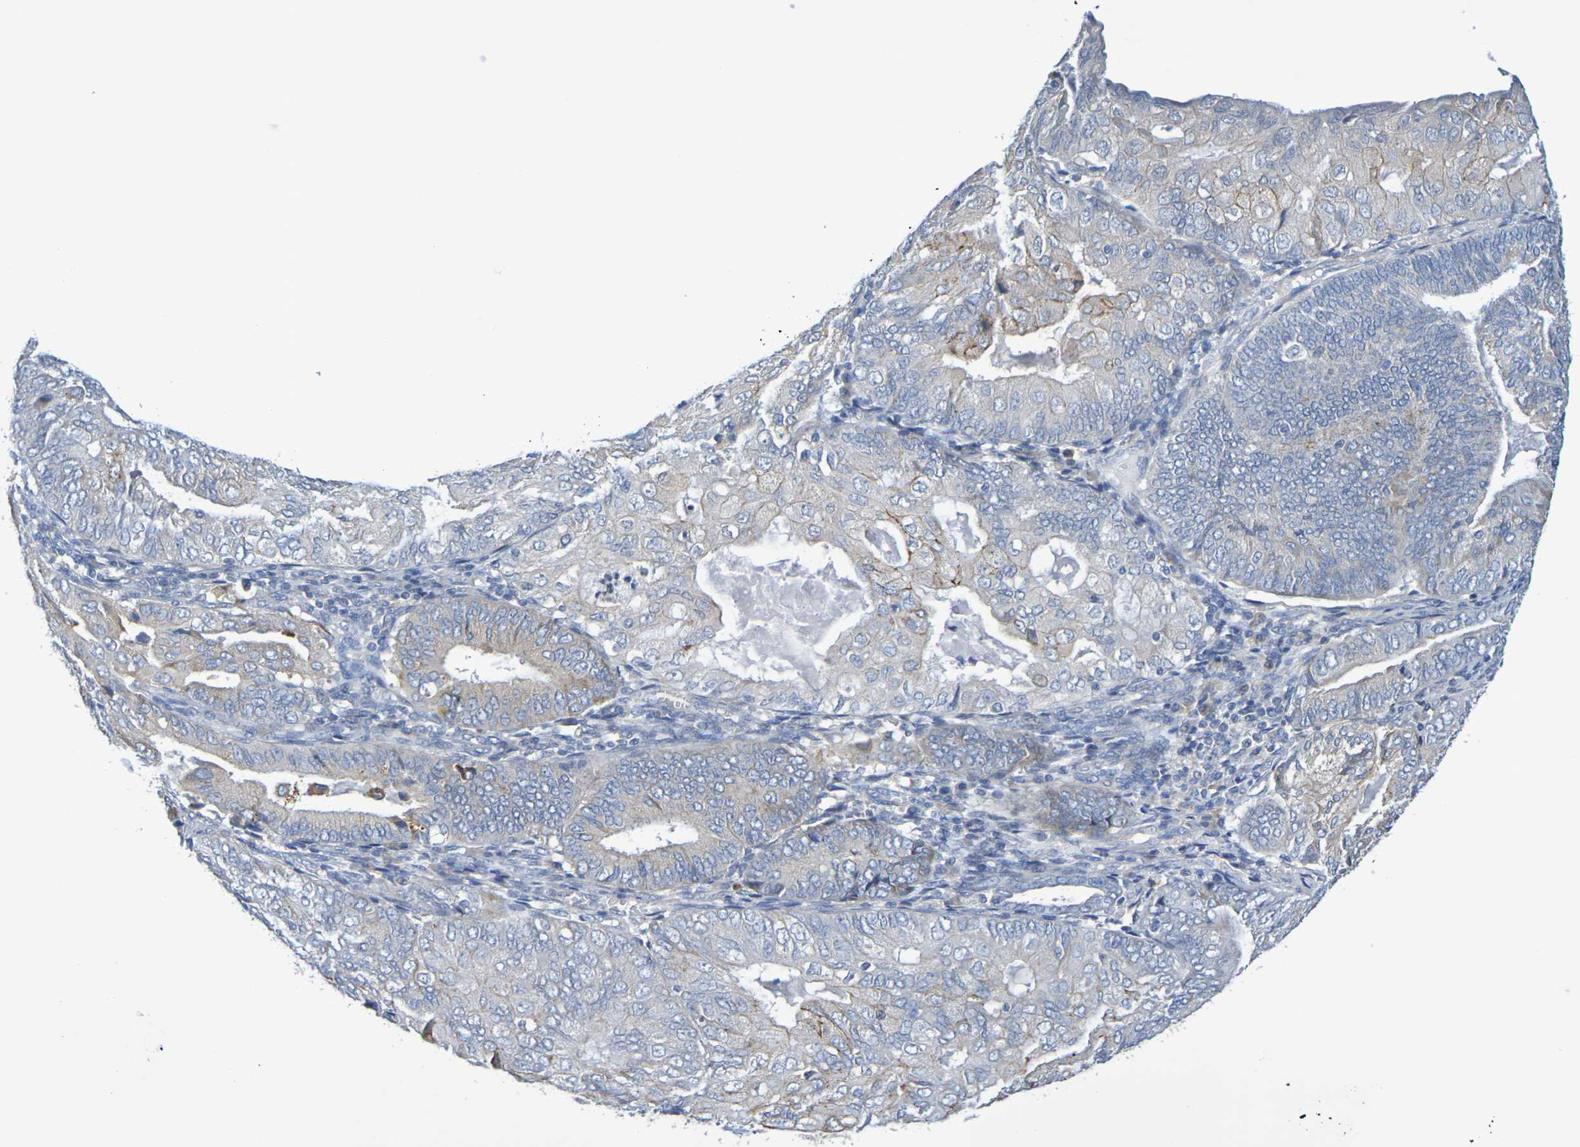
{"staining": {"intensity": "weak", "quantity": "<25%", "location": "cytoplasmic/membranous"}, "tissue": "endometrial cancer", "cell_type": "Tumor cells", "image_type": "cancer", "snomed": [{"axis": "morphology", "description": "Adenocarcinoma, NOS"}, {"axis": "topography", "description": "Endometrium"}], "caption": "A high-resolution histopathology image shows immunohistochemistry staining of endometrial cancer (adenocarcinoma), which reveals no significant staining in tumor cells. (Stains: DAB immunohistochemistry (IHC) with hematoxylin counter stain, Microscopy: brightfield microscopy at high magnification).", "gene": "SDC4", "patient": {"sex": "female", "age": 81}}